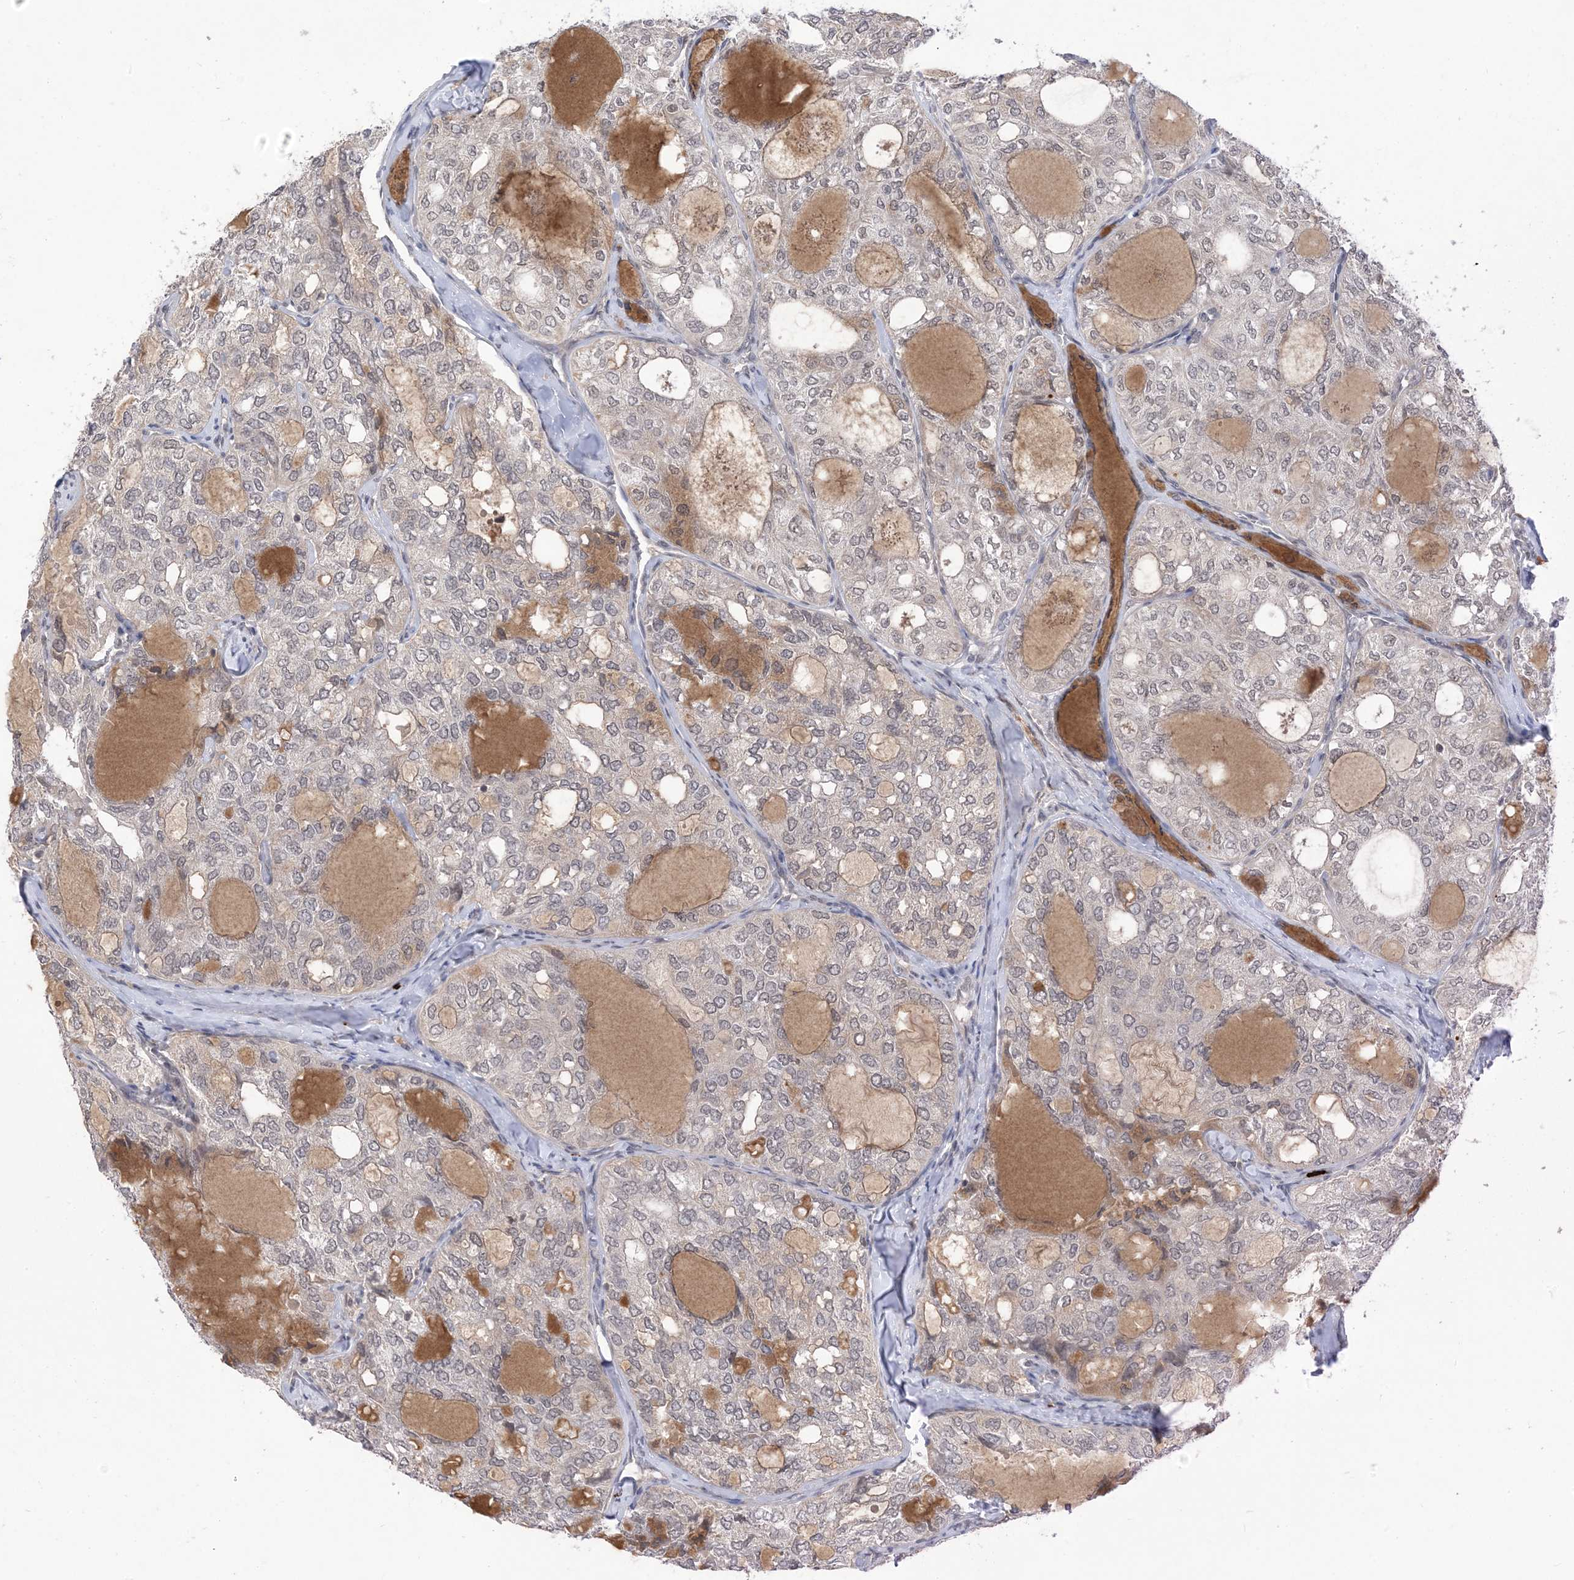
{"staining": {"intensity": "negative", "quantity": "none", "location": "none"}, "tissue": "thyroid cancer", "cell_type": "Tumor cells", "image_type": "cancer", "snomed": [{"axis": "morphology", "description": "Follicular adenoma carcinoma, NOS"}, {"axis": "topography", "description": "Thyroid gland"}], "caption": "Thyroid cancer (follicular adenoma carcinoma) was stained to show a protein in brown. There is no significant staining in tumor cells.", "gene": "RANBP9", "patient": {"sex": "male", "age": 75}}